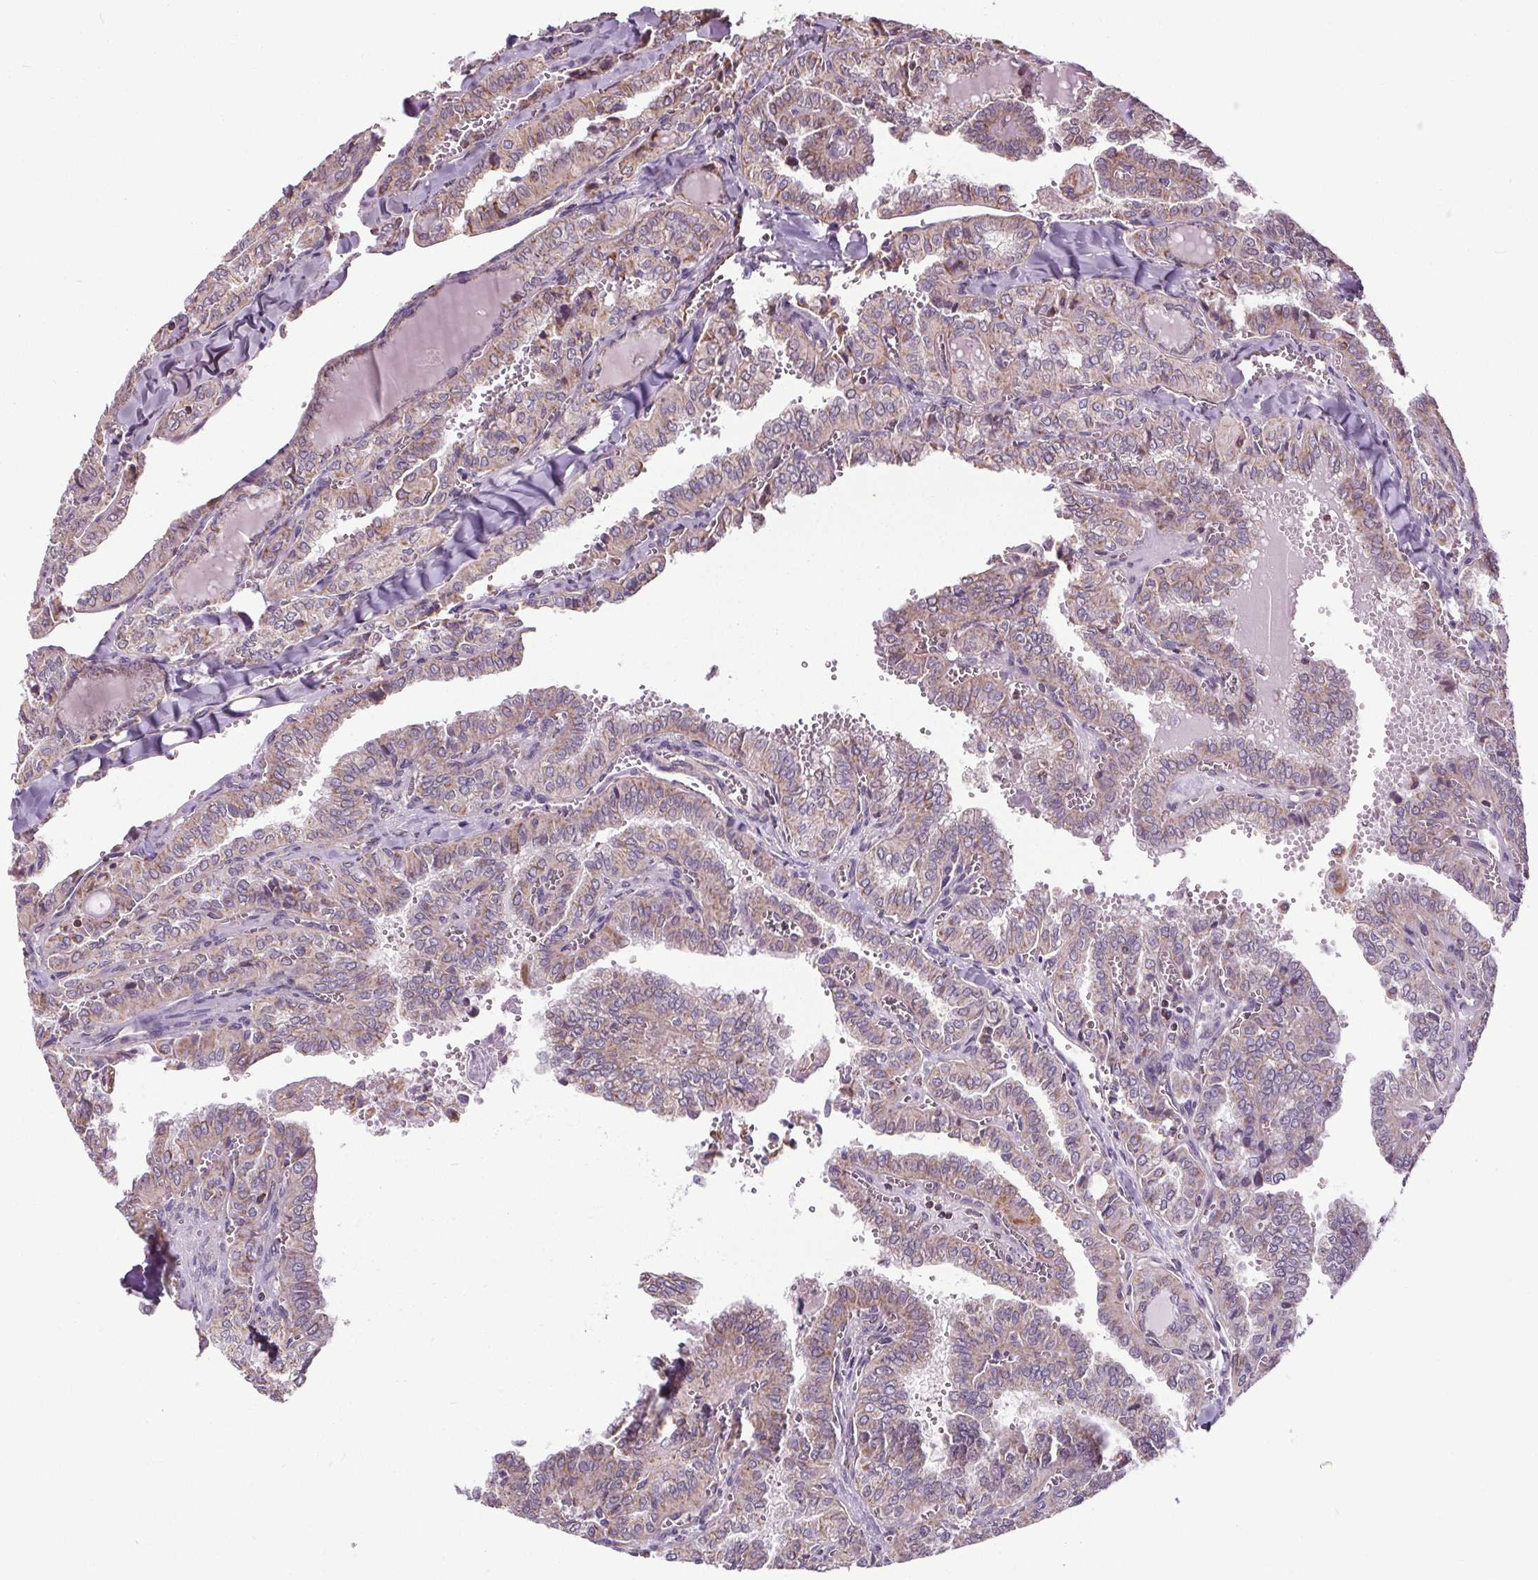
{"staining": {"intensity": "weak", "quantity": "25%-75%", "location": "cytoplasmic/membranous"}, "tissue": "thyroid cancer", "cell_type": "Tumor cells", "image_type": "cancer", "snomed": [{"axis": "morphology", "description": "Papillary adenocarcinoma, NOS"}, {"axis": "topography", "description": "Thyroid gland"}], "caption": "Immunohistochemical staining of human papillary adenocarcinoma (thyroid) demonstrates weak cytoplasmic/membranous protein expression in approximately 25%-75% of tumor cells.", "gene": "ZNF548", "patient": {"sex": "female", "age": 41}}